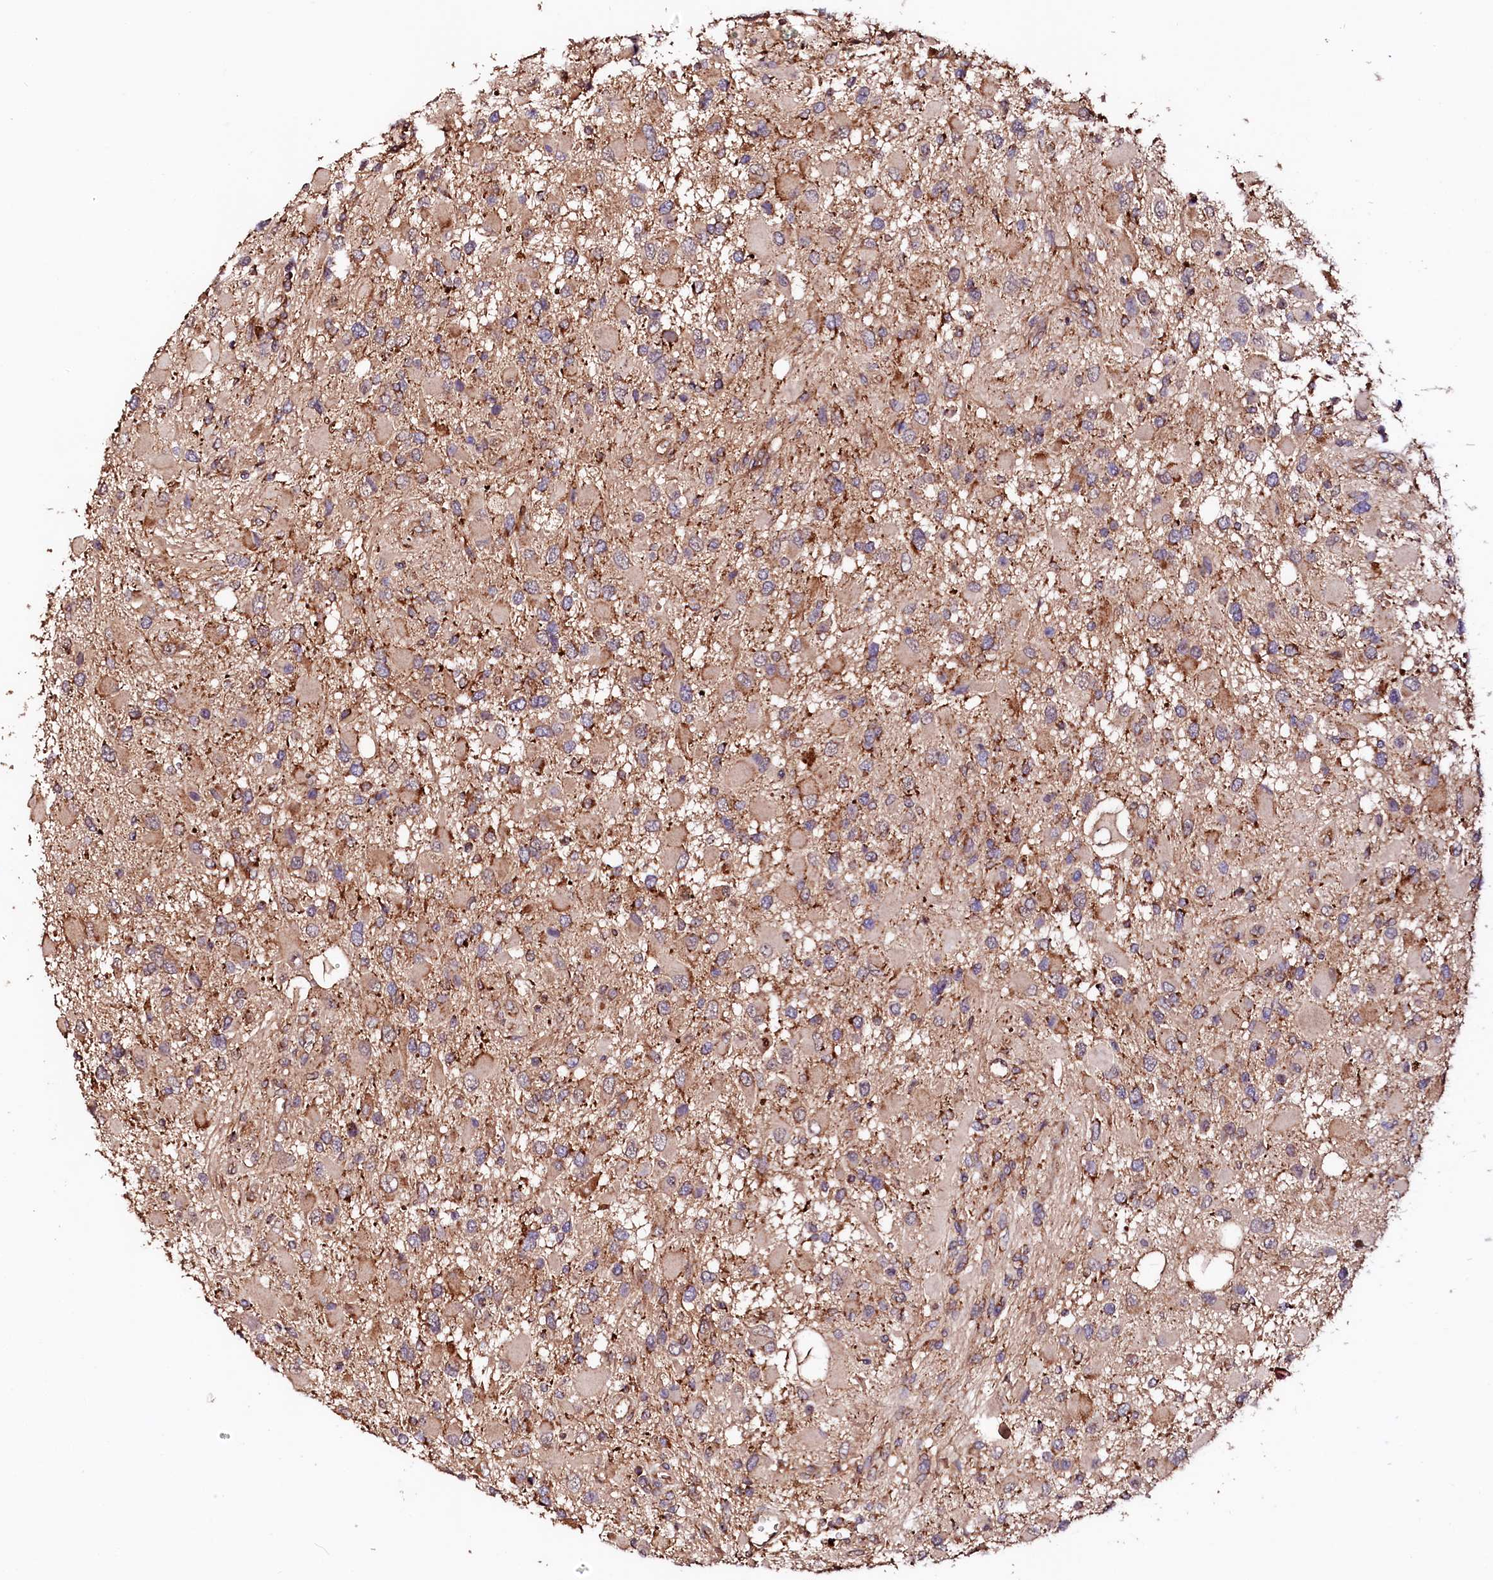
{"staining": {"intensity": "moderate", "quantity": ">75%", "location": "cytoplasmic/membranous"}, "tissue": "glioma", "cell_type": "Tumor cells", "image_type": "cancer", "snomed": [{"axis": "morphology", "description": "Glioma, malignant, High grade"}, {"axis": "topography", "description": "Brain"}], "caption": "Human malignant glioma (high-grade) stained with a brown dye exhibits moderate cytoplasmic/membranous positive staining in approximately >75% of tumor cells.", "gene": "ST3GAL1", "patient": {"sex": "male", "age": 53}}